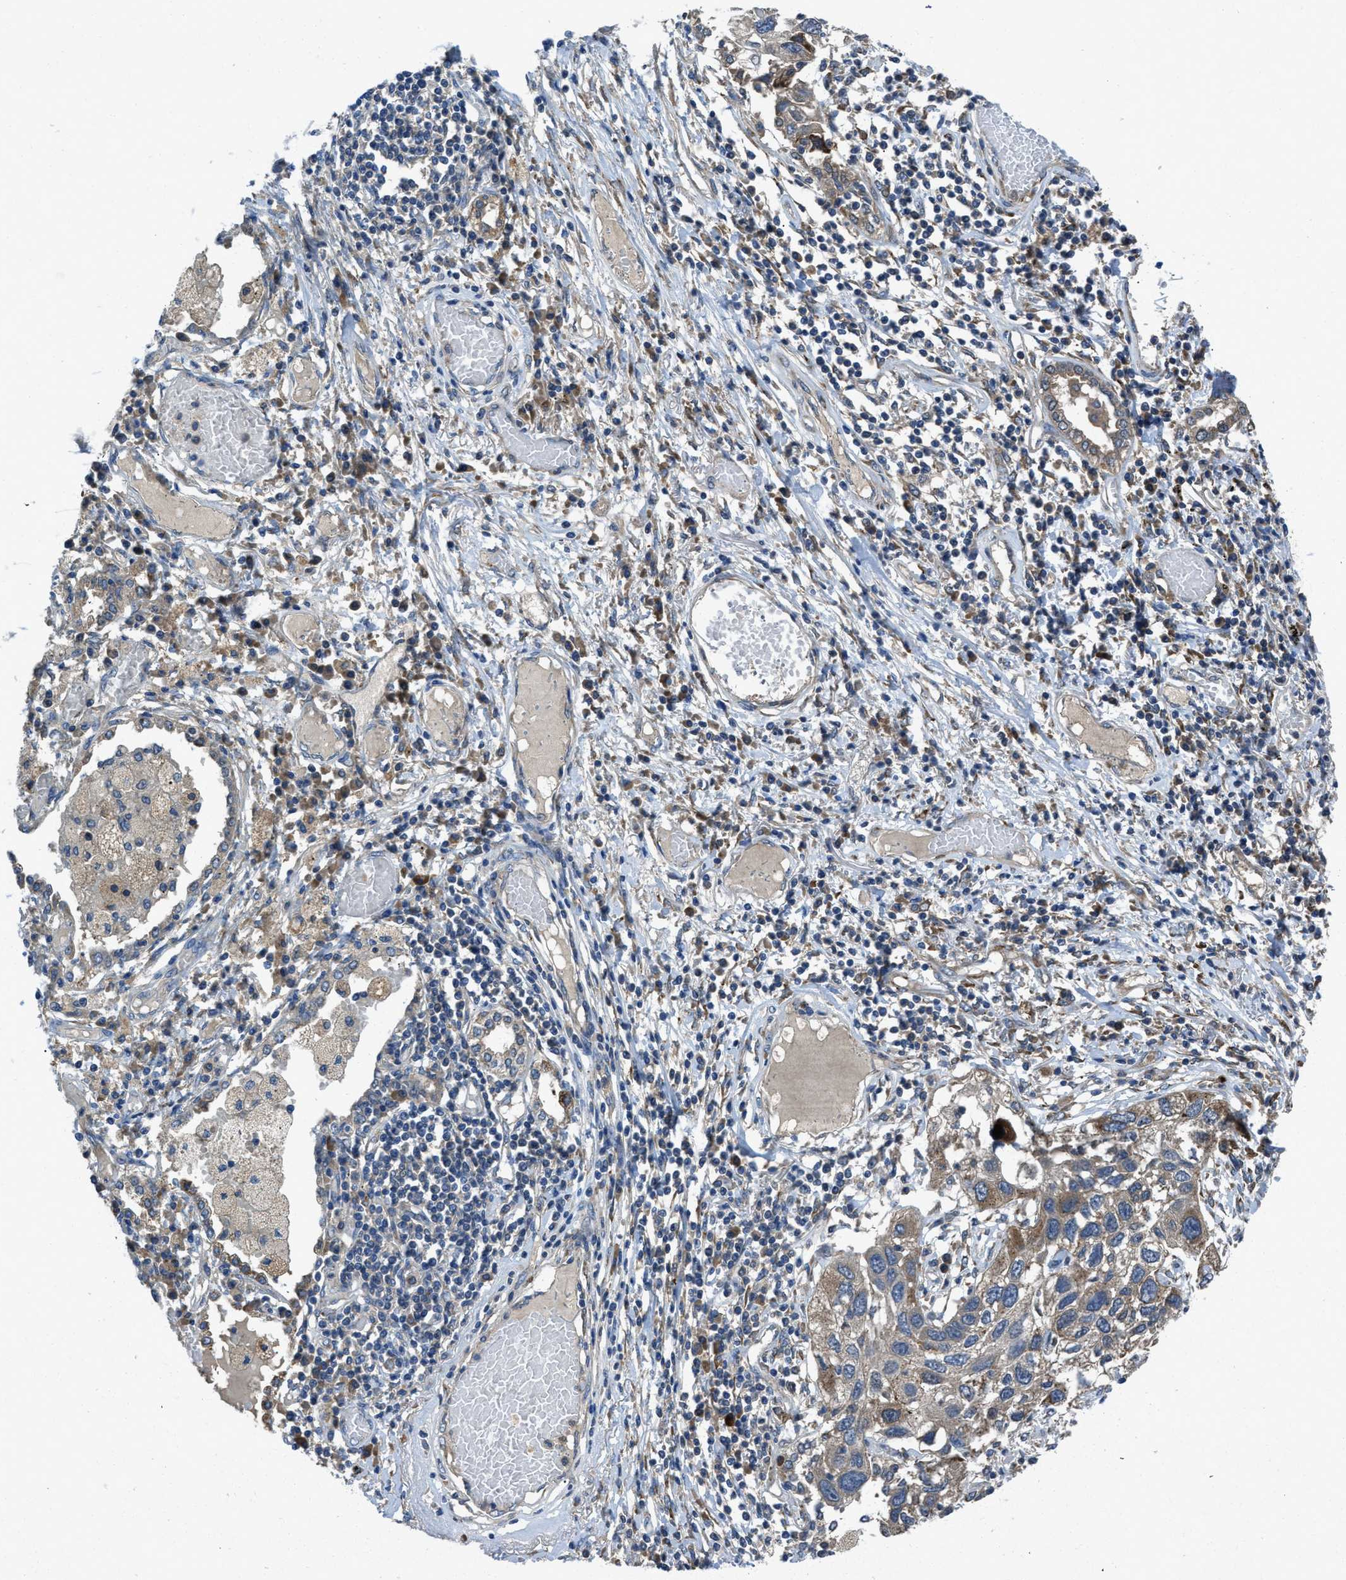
{"staining": {"intensity": "moderate", "quantity": "<25%", "location": "cytoplasmic/membranous"}, "tissue": "lung cancer", "cell_type": "Tumor cells", "image_type": "cancer", "snomed": [{"axis": "morphology", "description": "Squamous cell carcinoma, NOS"}, {"axis": "topography", "description": "Lung"}], "caption": "The histopathology image shows immunohistochemical staining of squamous cell carcinoma (lung). There is moderate cytoplasmic/membranous expression is identified in approximately <25% of tumor cells.", "gene": "MAP3K20", "patient": {"sex": "male", "age": 71}}